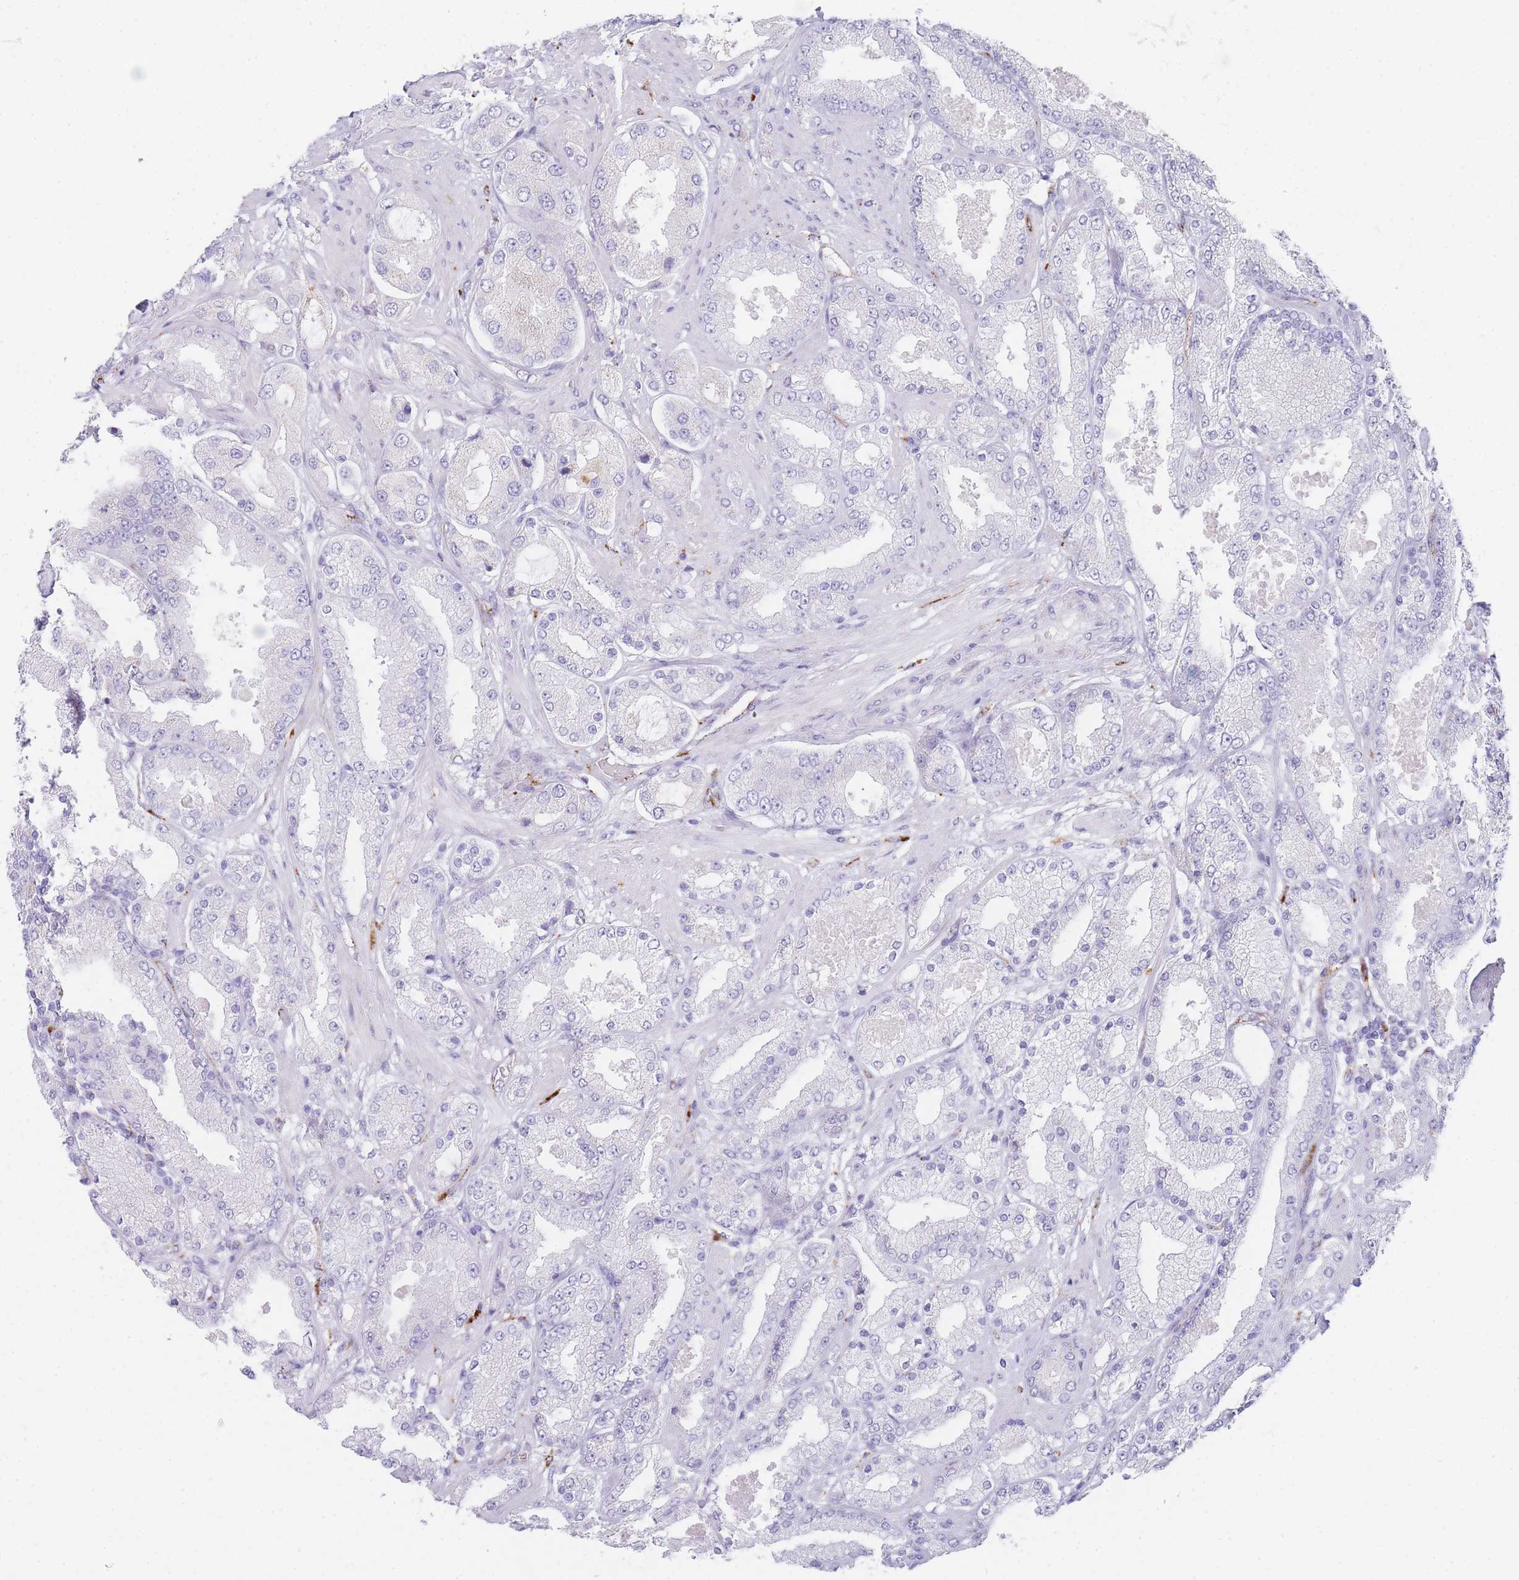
{"staining": {"intensity": "negative", "quantity": "none", "location": "none"}, "tissue": "prostate cancer", "cell_type": "Tumor cells", "image_type": "cancer", "snomed": [{"axis": "morphology", "description": "Adenocarcinoma, High grade"}, {"axis": "topography", "description": "Prostate"}], "caption": "The IHC micrograph has no significant positivity in tumor cells of prostate cancer tissue. Nuclei are stained in blue.", "gene": "RHO", "patient": {"sex": "male", "age": 68}}